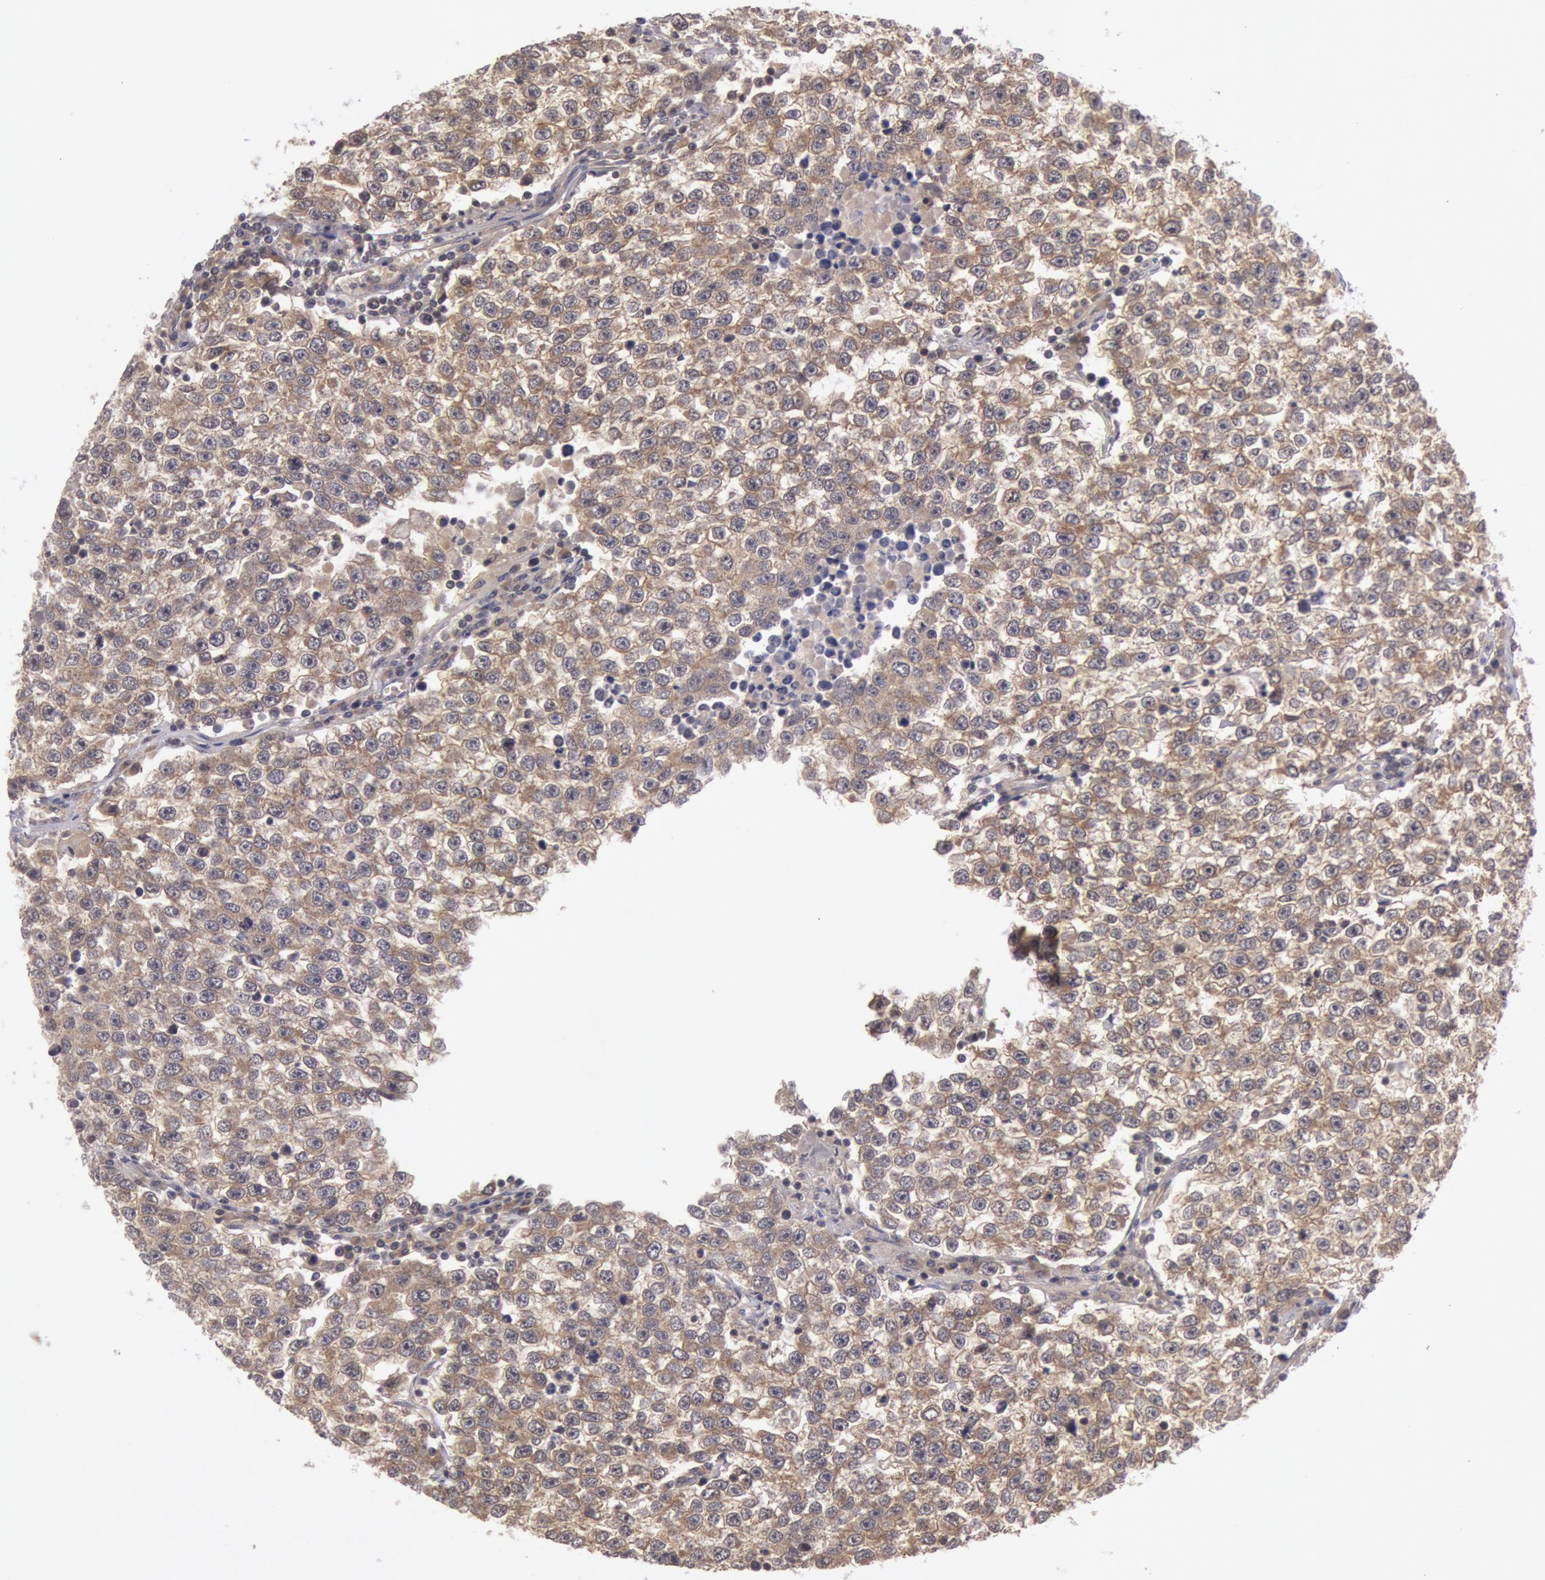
{"staining": {"intensity": "weak", "quantity": ">75%", "location": "cytoplasmic/membranous"}, "tissue": "testis cancer", "cell_type": "Tumor cells", "image_type": "cancer", "snomed": [{"axis": "morphology", "description": "Seminoma, NOS"}, {"axis": "topography", "description": "Testis"}], "caption": "Protein analysis of testis seminoma tissue reveals weak cytoplasmic/membranous positivity in approximately >75% of tumor cells.", "gene": "BRAF", "patient": {"sex": "male", "age": 36}}